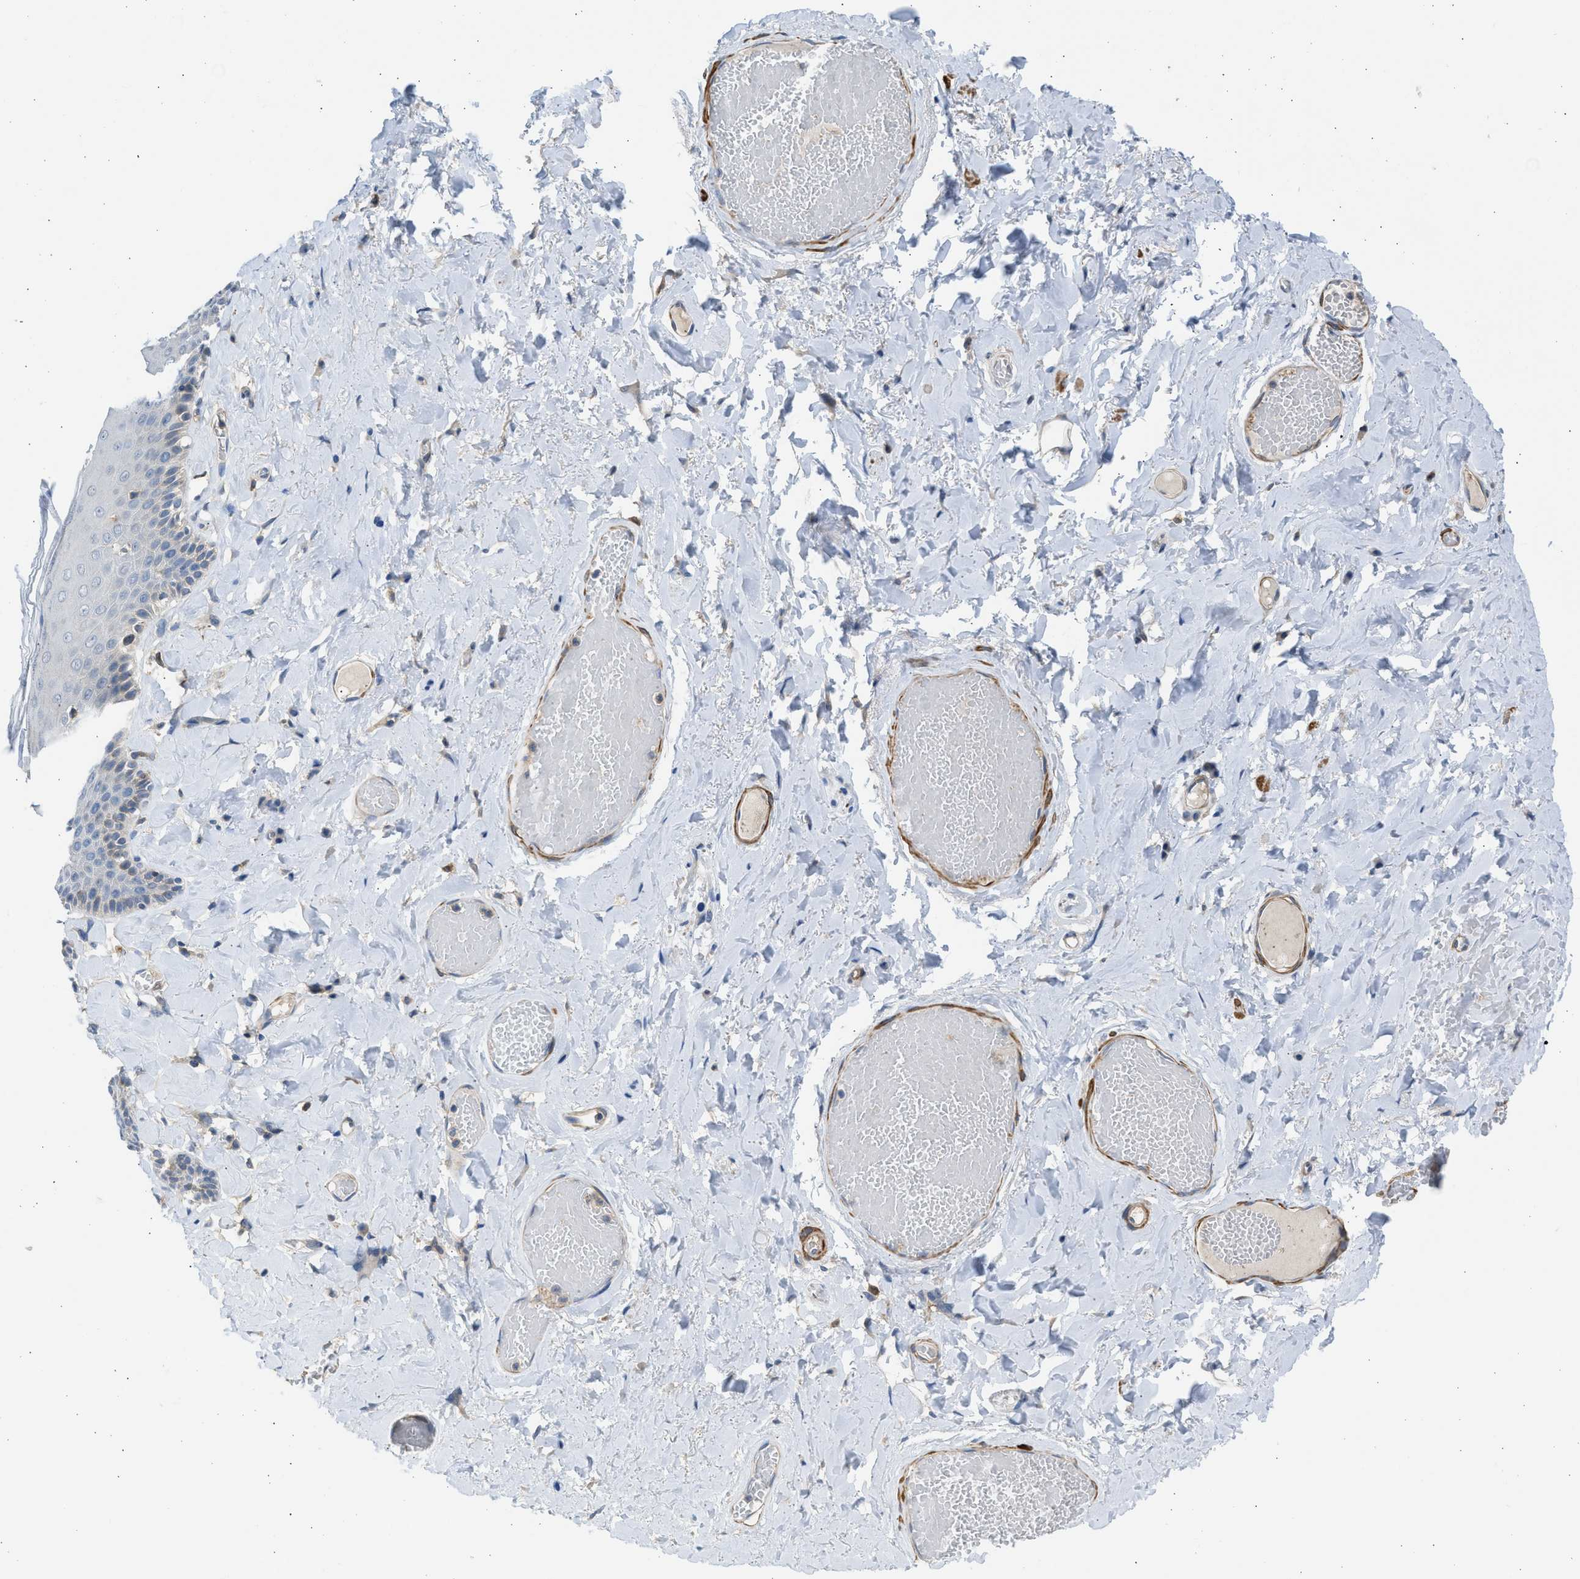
{"staining": {"intensity": "negative", "quantity": "none", "location": "none"}, "tissue": "skin", "cell_type": "Epidermal cells", "image_type": "normal", "snomed": [{"axis": "morphology", "description": "Normal tissue, NOS"}, {"axis": "topography", "description": "Anal"}], "caption": "DAB immunohistochemical staining of benign human skin shows no significant positivity in epidermal cells.", "gene": "PCNX3", "patient": {"sex": "male", "age": 69}}